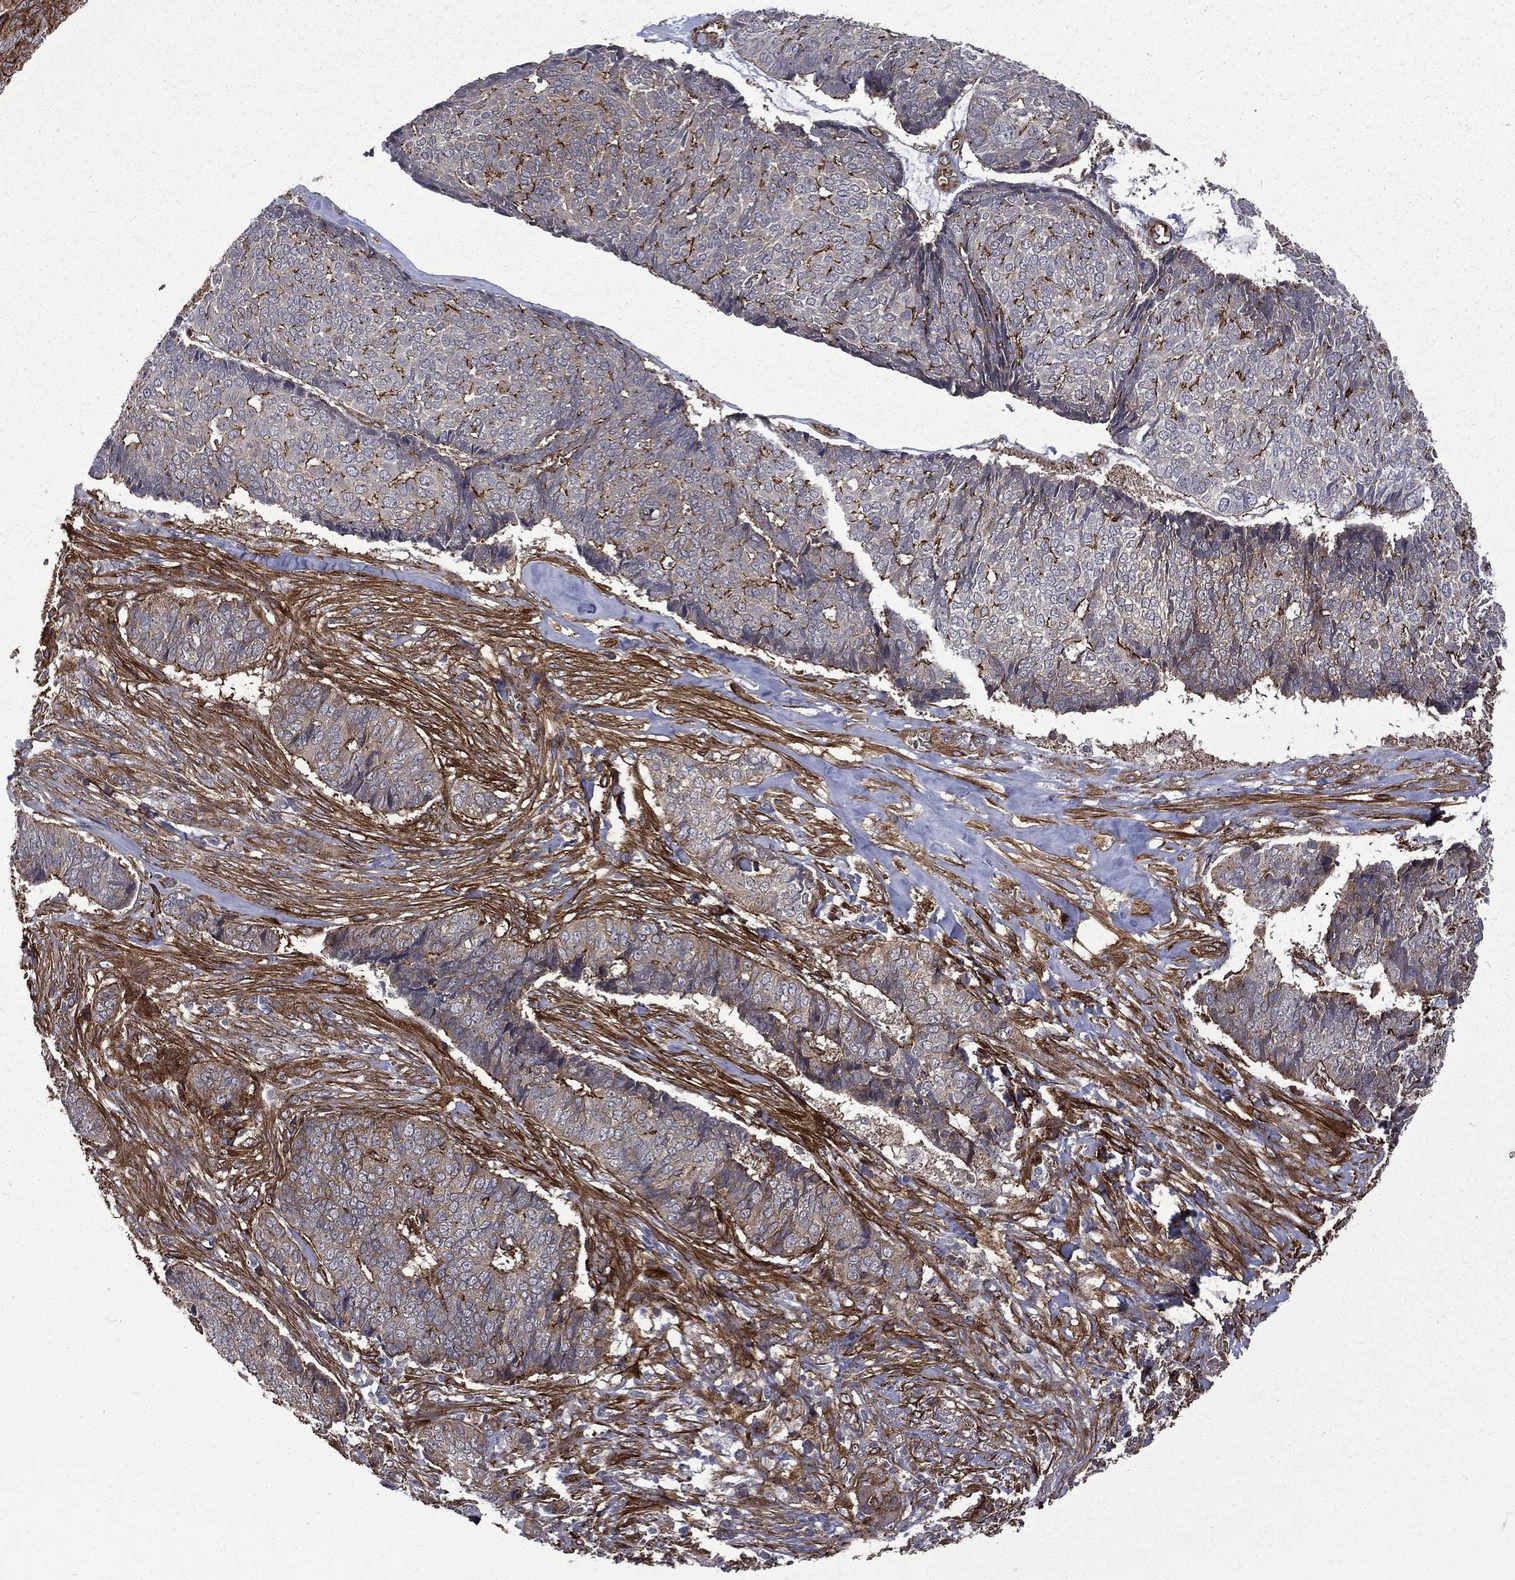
{"staining": {"intensity": "weak", "quantity": "<25%", "location": "cytoplasmic/membranous"}, "tissue": "skin cancer", "cell_type": "Tumor cells", "image_type": "cancer", "snomed": [{"axis": "morphology", "description": "Basal cell carcinoma"}, {"axis": "topography", "description": "Skin"}], "caption": "Immunohistochemistry of human skin cancer shows no positivity in tumor cells.", "gene": "PPFIBP1", "patient": {"sex": "male", "age": 86}}